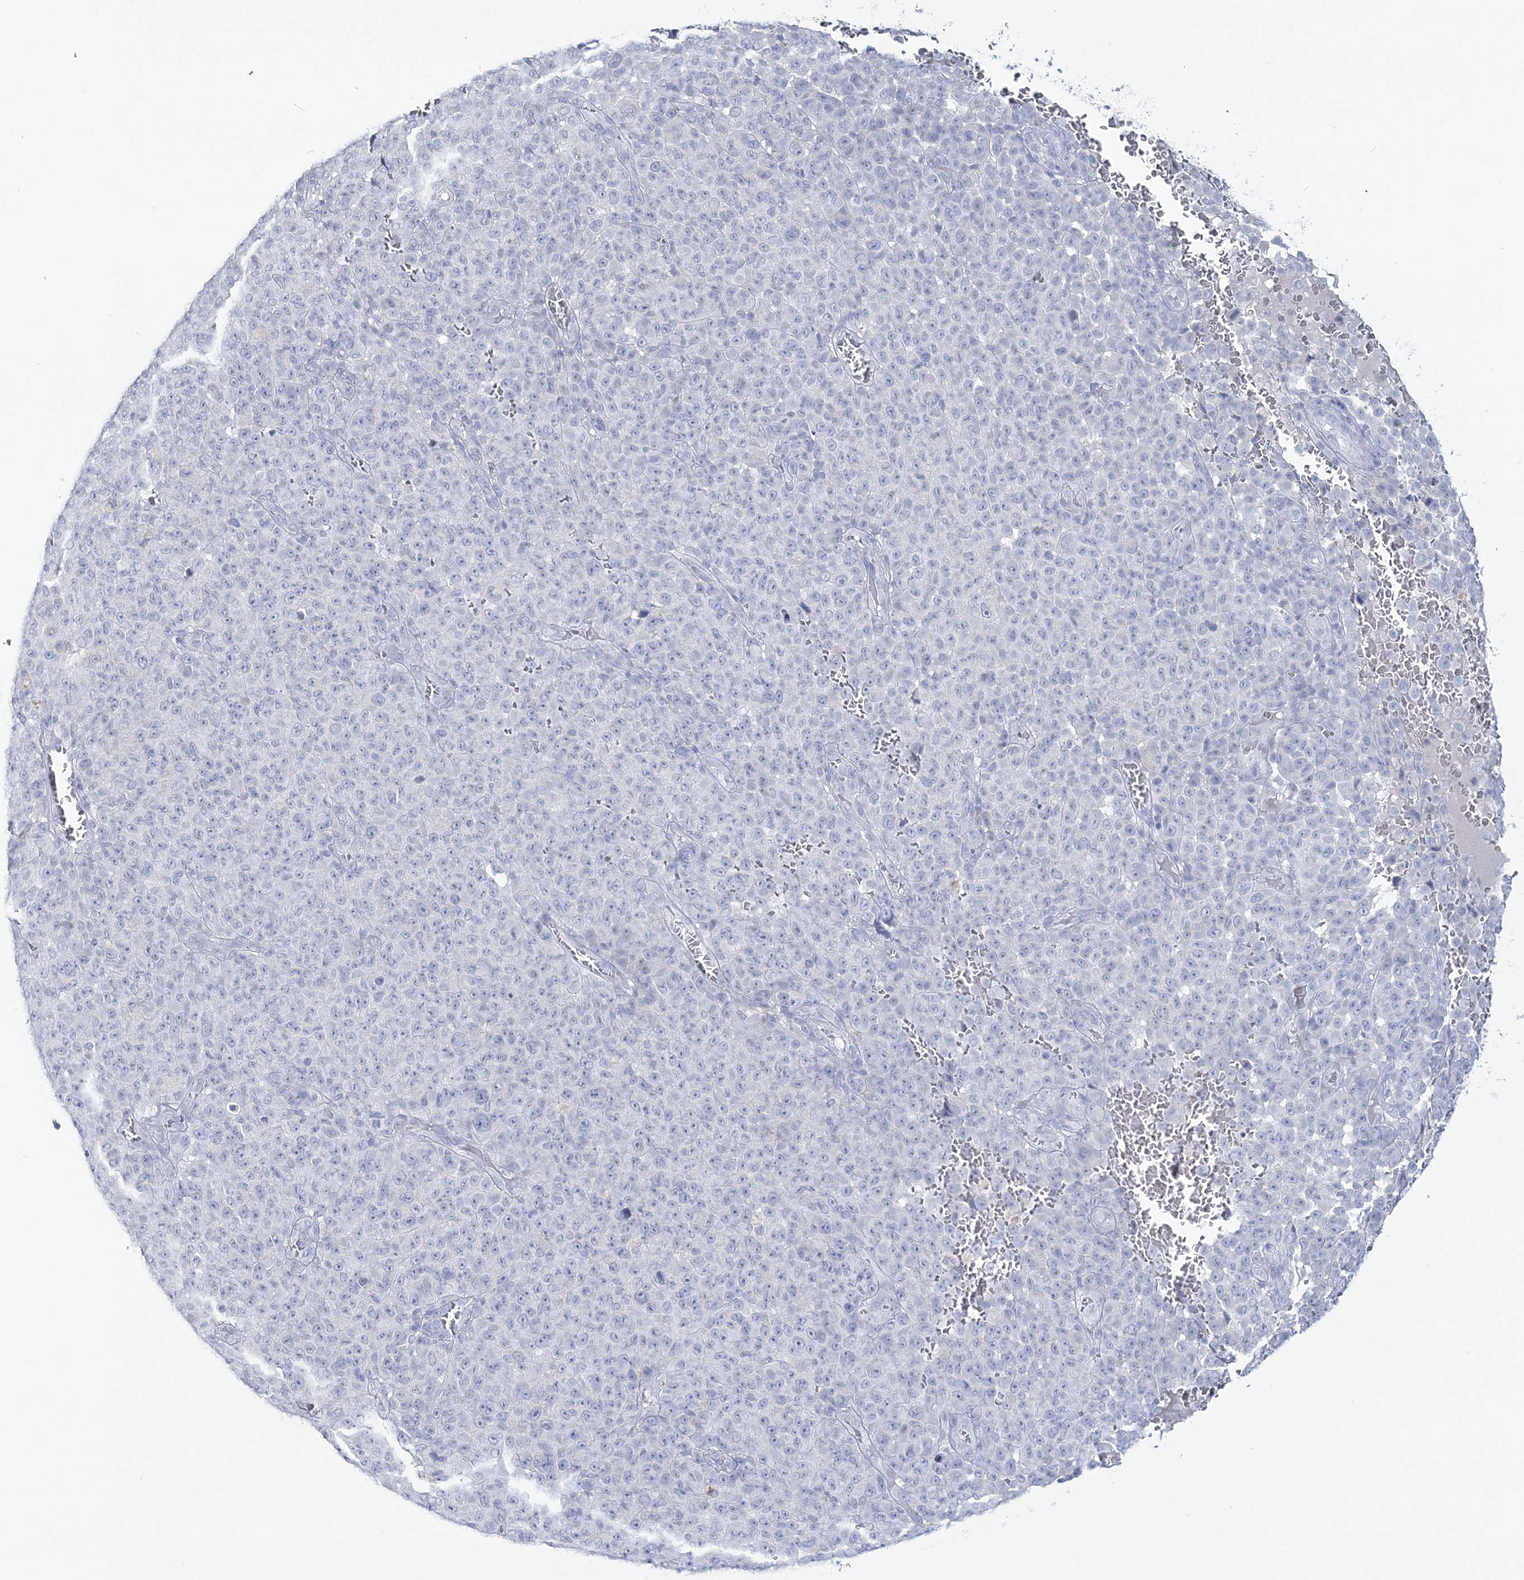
{"staining": {"intensity": "negative", "quantity": "none", "location": "none"}, "tissue": "melanoma", "cell_type": "Tumor cells", "image_type": "cancer", "snomed": [{"axis": "morphology", "description": "Malignant melanoma, NOS"}, {"axis": "topography", "description": "Skin"}], "caption": "A micrograph of human melanoma is negative for staining in tumor cells.", "gene": "CYP3A4", "patient": {"sex": "female", "age": 82}}